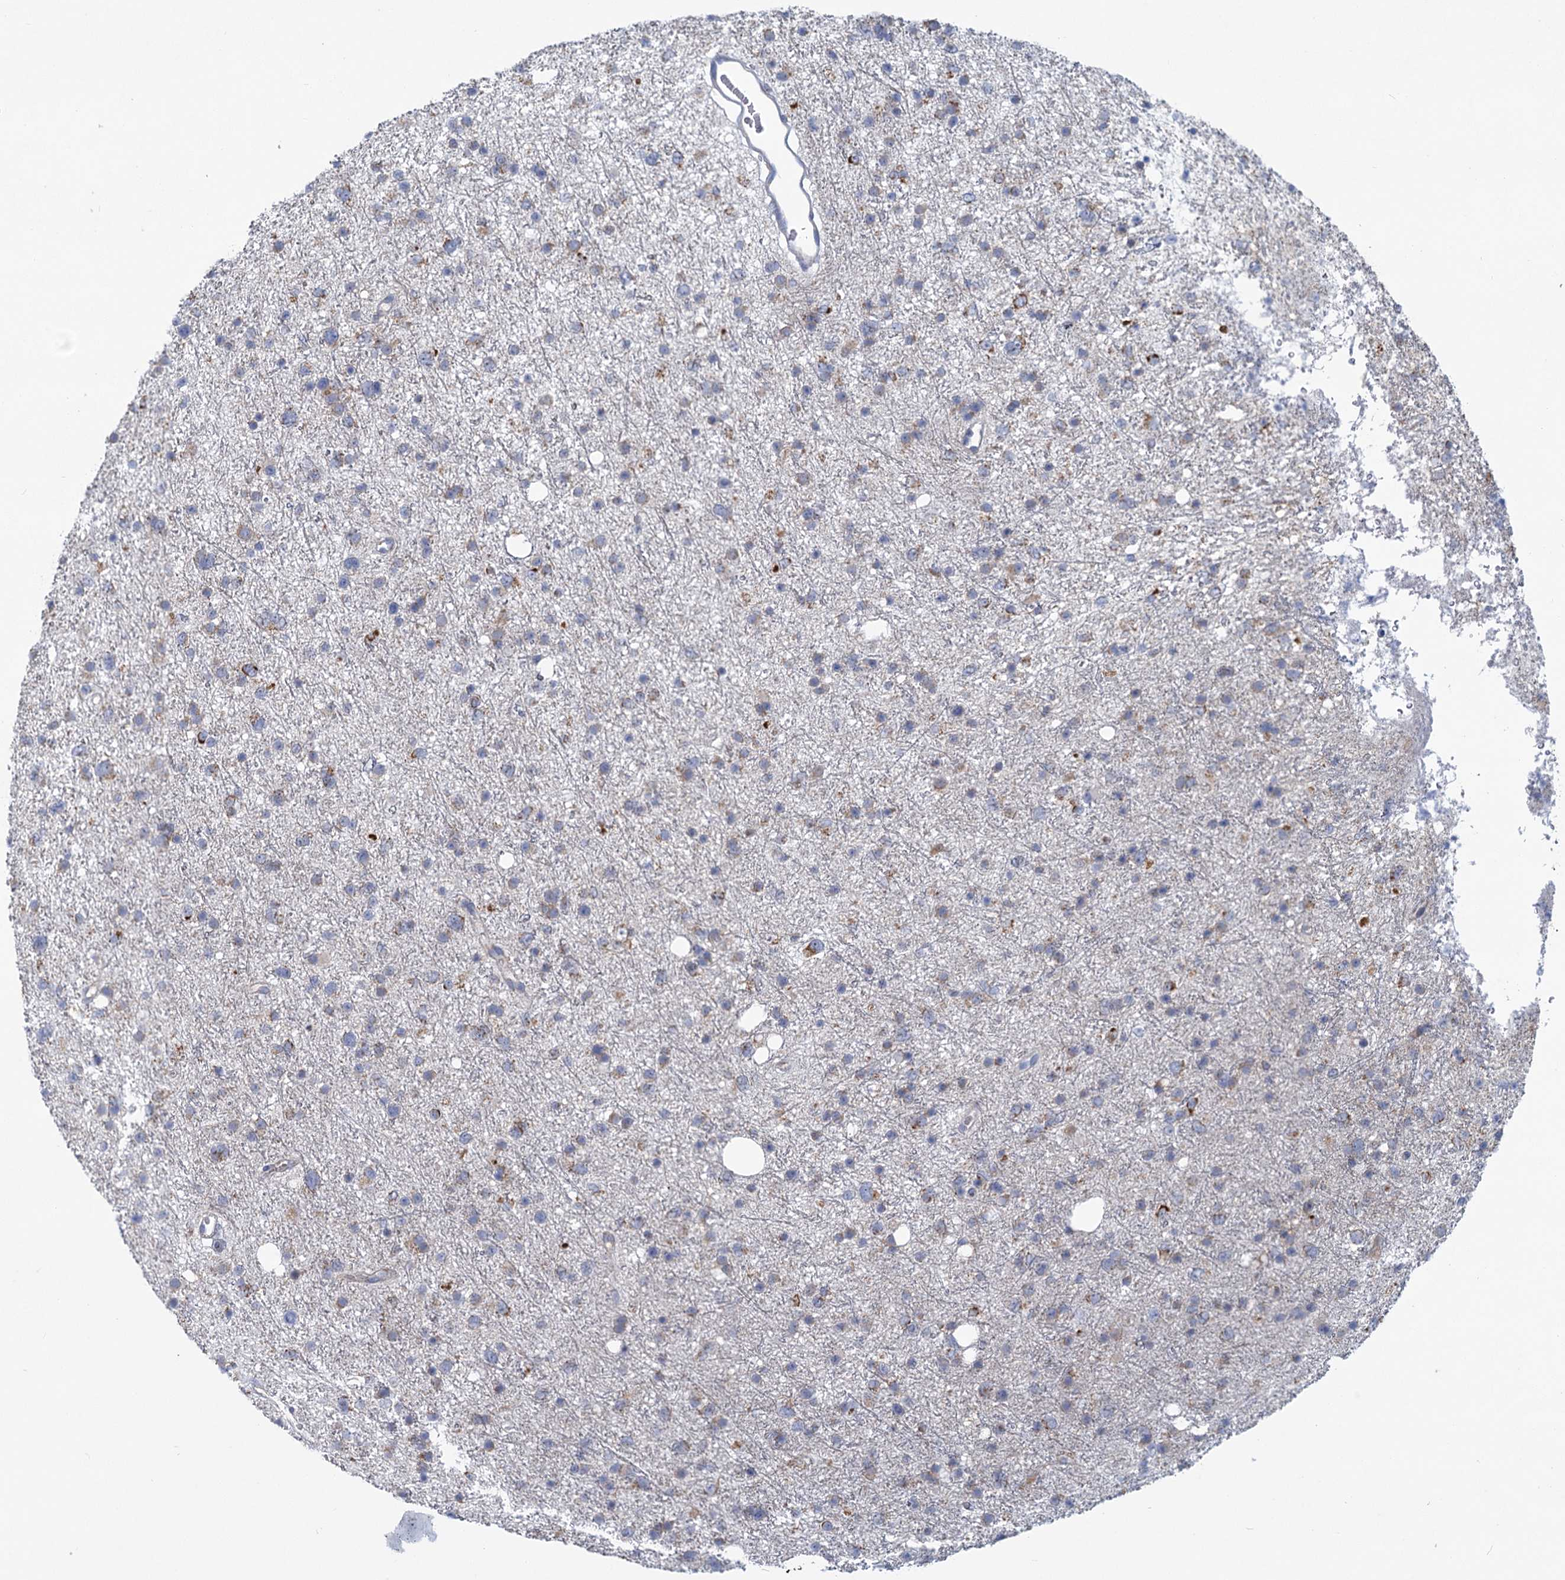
{"staining": {"intensity": "moderate", "quantity": "<25%", "location": "cytoplasmic/membranous"}, "tissue": "glioma", "cell_type": "Tumor cells", "image_type": "cancer", "snomed": [{"axis": "morphology", "description": "Glioma, malignant, Low grade"}, {"axis": "topography", "description": "Cerebral cortex"}], "caption": "Tumor cells display low levels of moderate cytoplasmic/membranous staining in approximately <25% of cells in malignant glioma (low-grade). The staining is performed using DAB brown chromogen to label protein expression. The nuclei are counter-stained blue using hematoxylin.", "gene": "NDUFC2", "patient": {"sex": "female", "age": 39}}